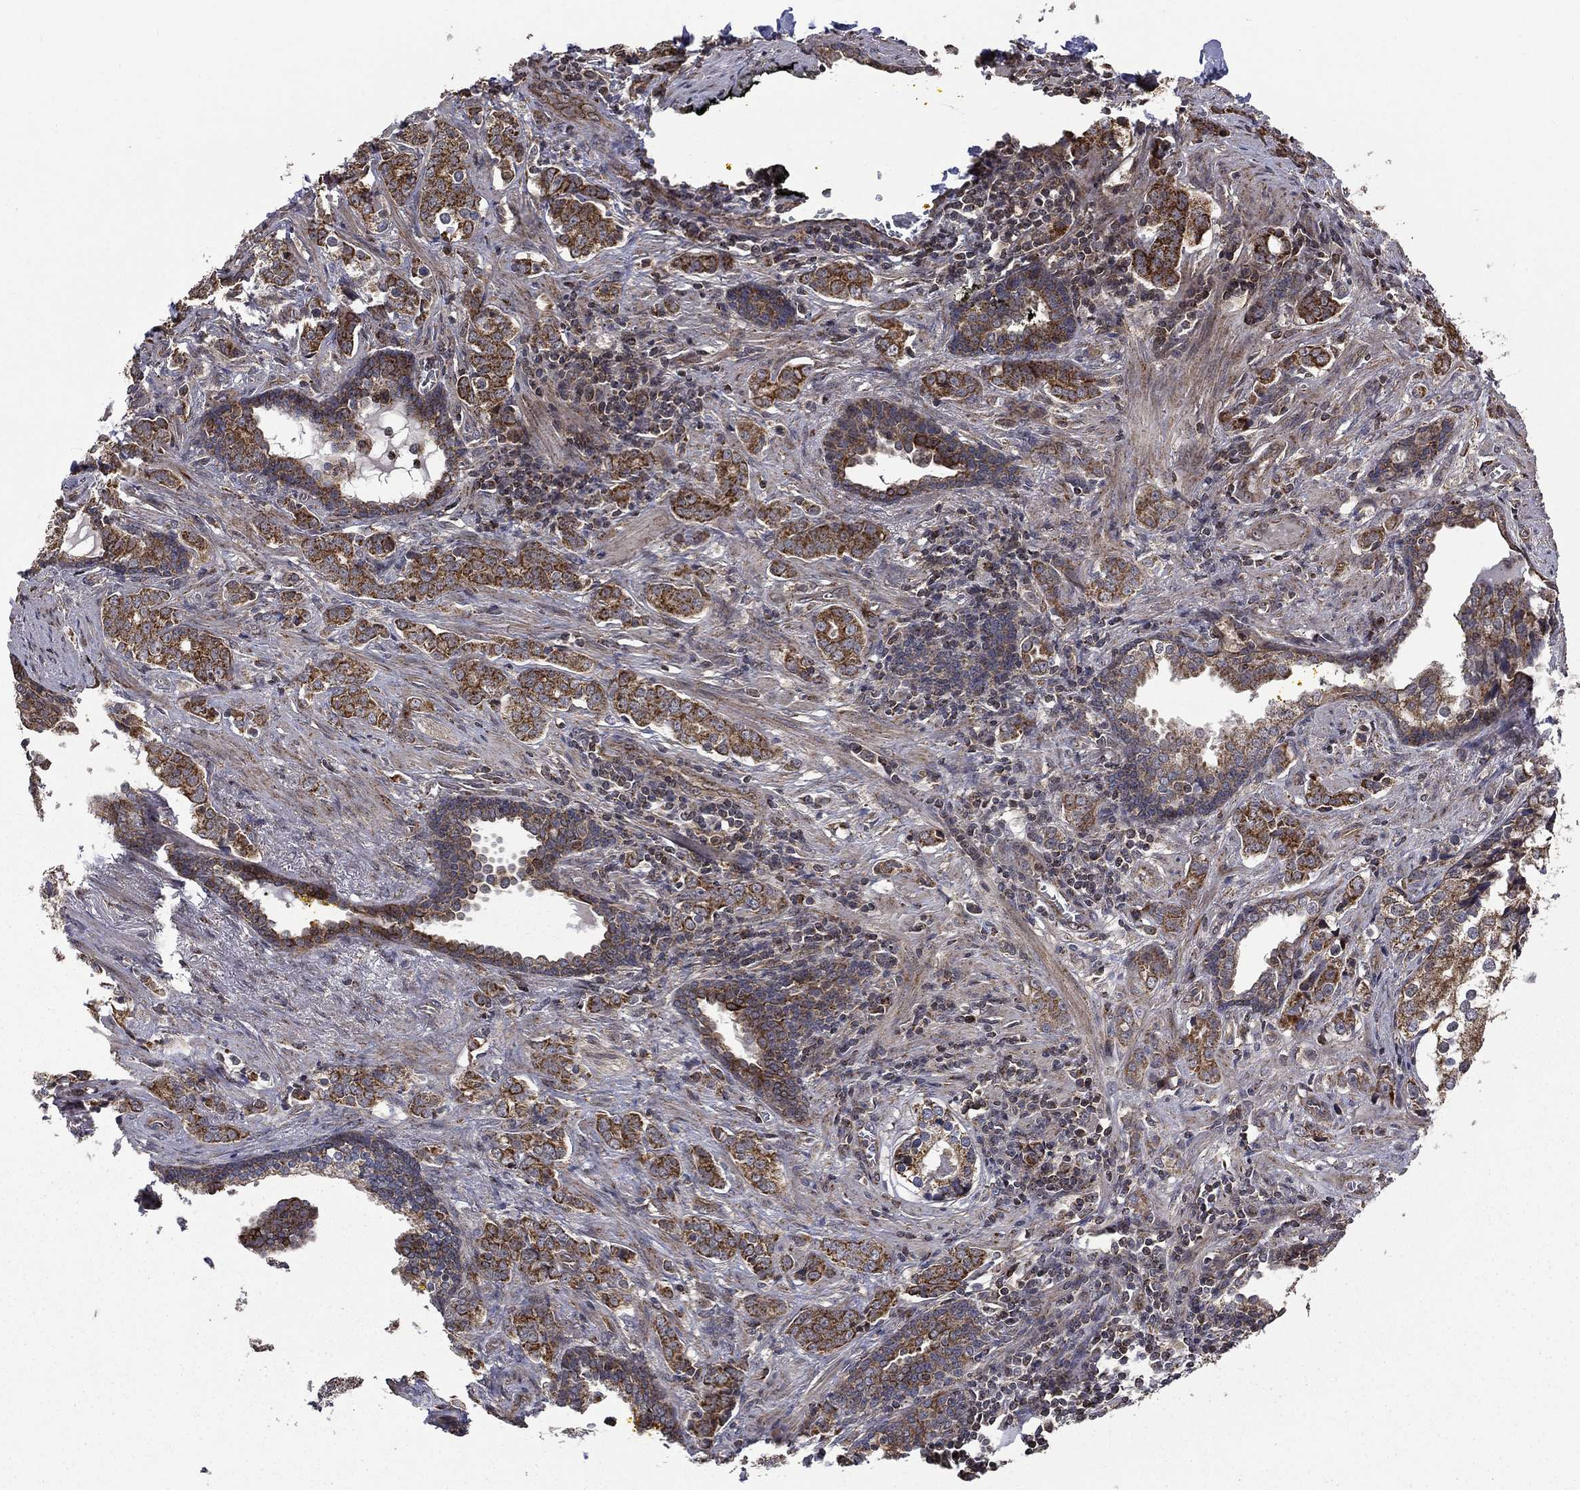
{"staining": {"intensity": "moderate", "quantity": ">75%", "location": "cytoplasmic/membranous"}, "tissue": "prostate cancer", "cell_type": "Tumor cells", "image_type": "cancer", "snomed": [{"axis": "morphology", "description": "Adenocarcinoma, NOS"}, {"axis": "topography", "description": "Prostate and seminal vesicle, NOS"}], "caption": "There is medium levels of moderate cytoplasmic/membranous staining in tumor cells of prostate cancer (adenocarcinoma), as demonstrated by immunohistochemical staining (brown color).", "gene": "GIMAP6", "patient": {"sex": "male", "age": 63}}